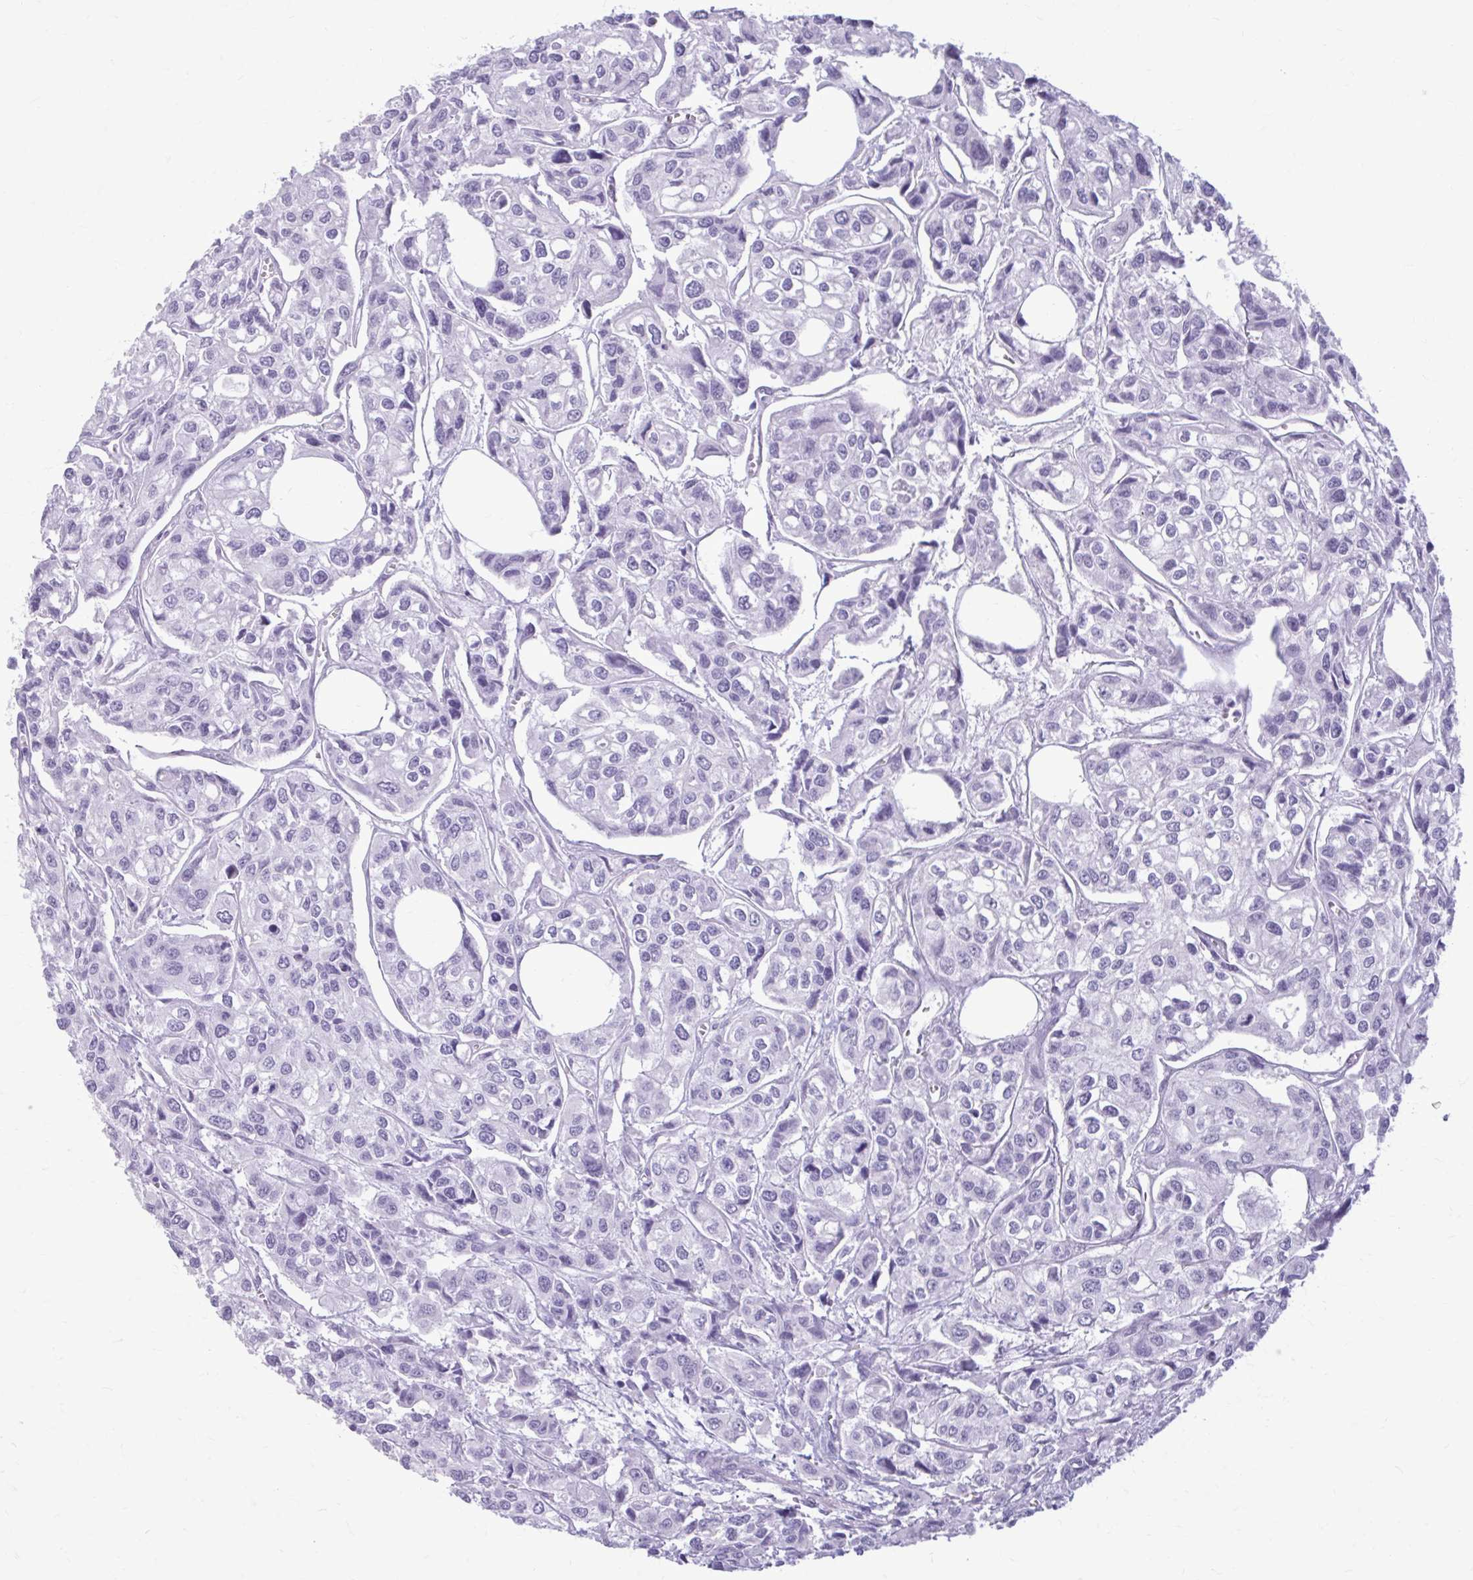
{"staining": {"intensity": "negative", "quantity": "none", "location": "none"}, "tissue": "urothelial cancer", "cell_type": "Tumor cells", "image_type": "cancer", "snomed": [{"axis": "morphology", "description": "Urothelial carcinoma, High grade"}, {"axis": "topography", "description": "Urinary bladder"}], "caption": "An immunohistochemistry (IHC) photomicrograph of urothelial carcinoma (high-grade) is shown. There is no staining in tumor cells of urothelial carcinoma (high-grade).", "gene": "KRT5", "patient": {"sex": "male", "age": 67}}